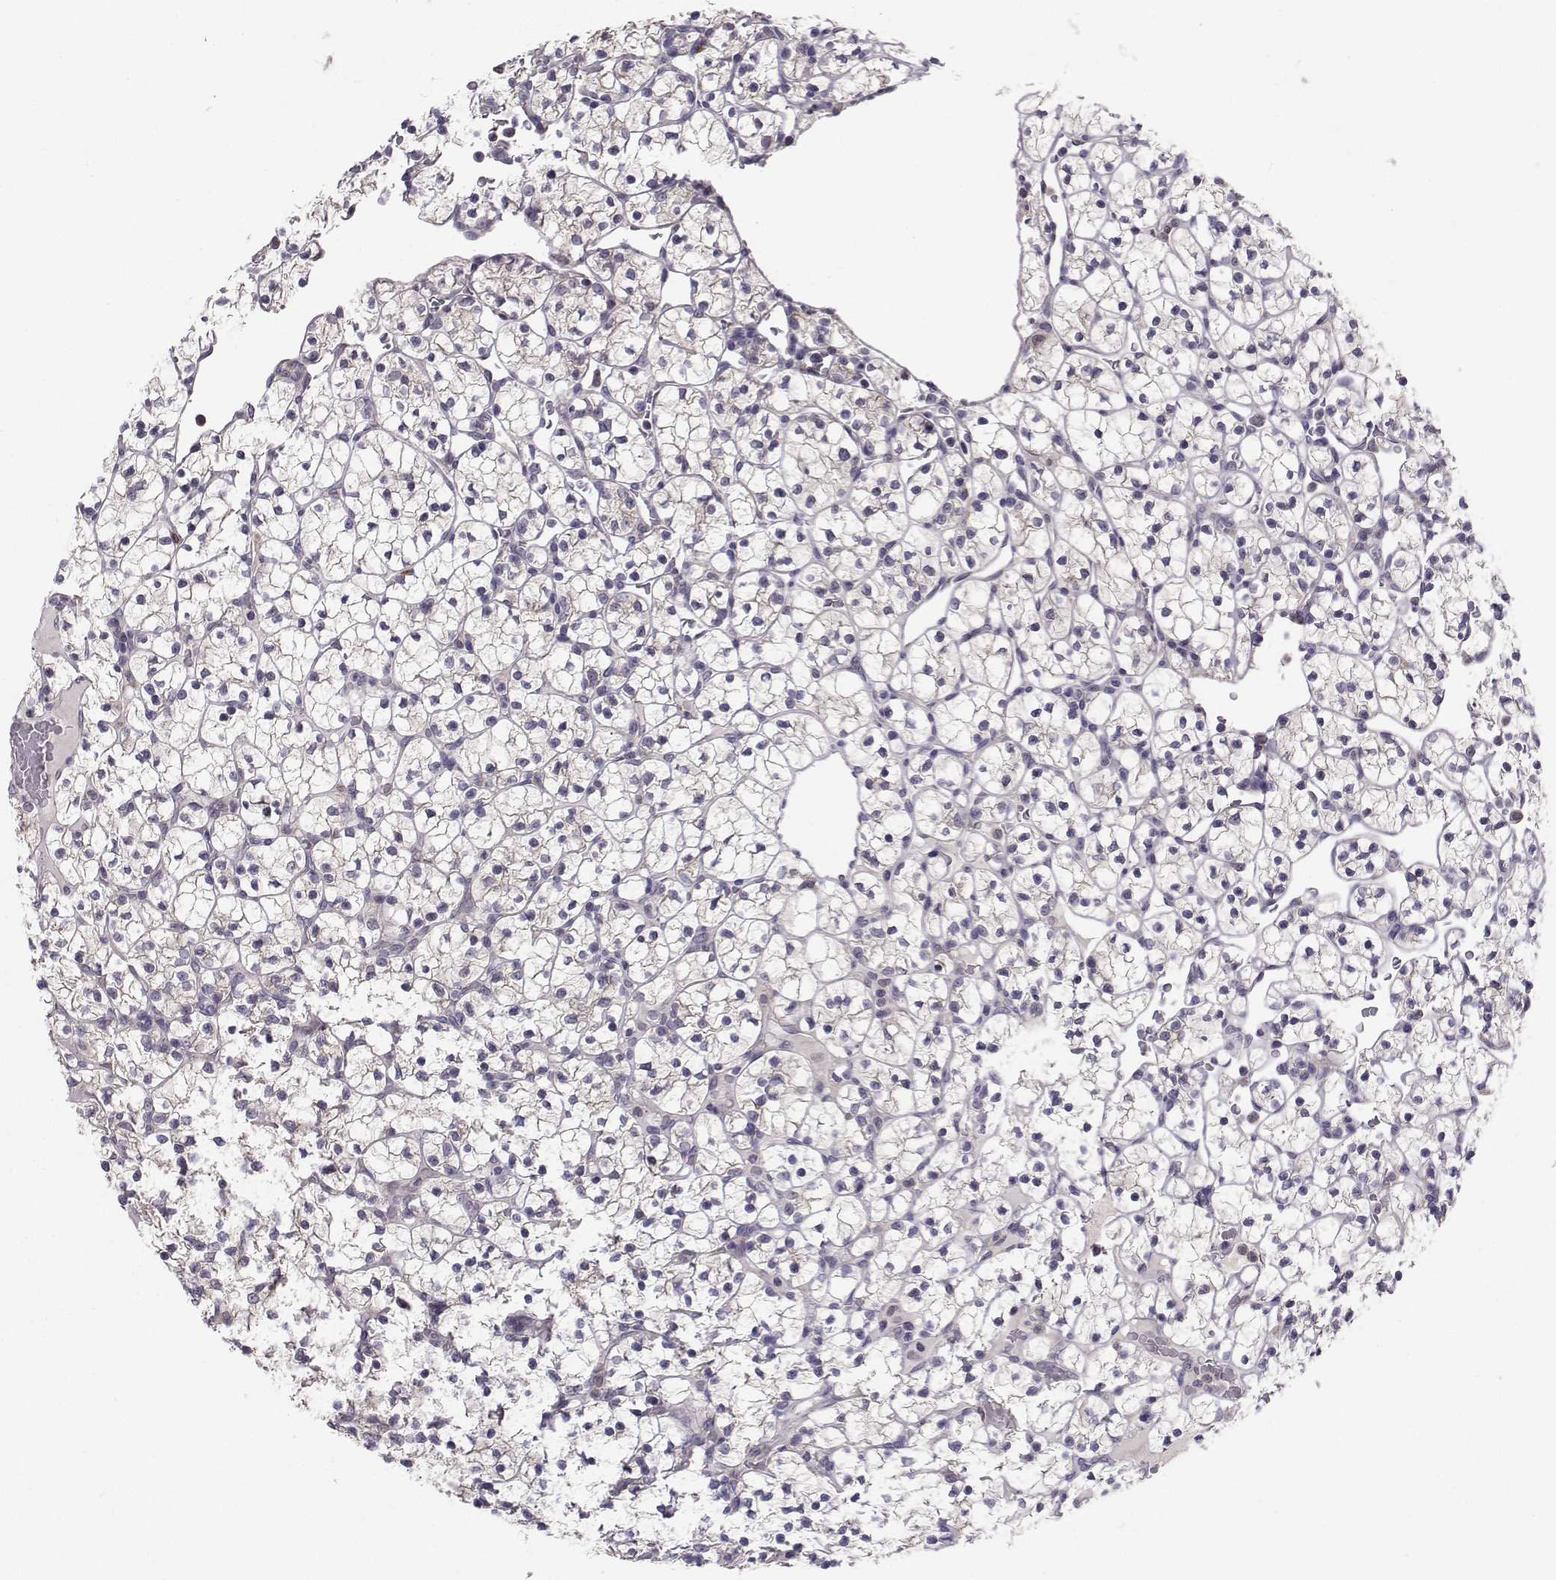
{"staining": {"intensity": "negative", "quantity": "none", "location": "none"}, "tissue": "renal cancer", "cell_type": "Tumor cells", "image_type": "cancer", "snomed": [{"axis": "morphology", "description": "Adenocarcinoma, NOS"}, {"axis": "topography", "description": "Kidney"}], "caption": "This is an immunohistochemistry histopathology image of human renal adenocarcinoma. There is no positivity in tumor cells.", "gene": "PEX5L", "patient": {"sex": "female", "age": 89}}